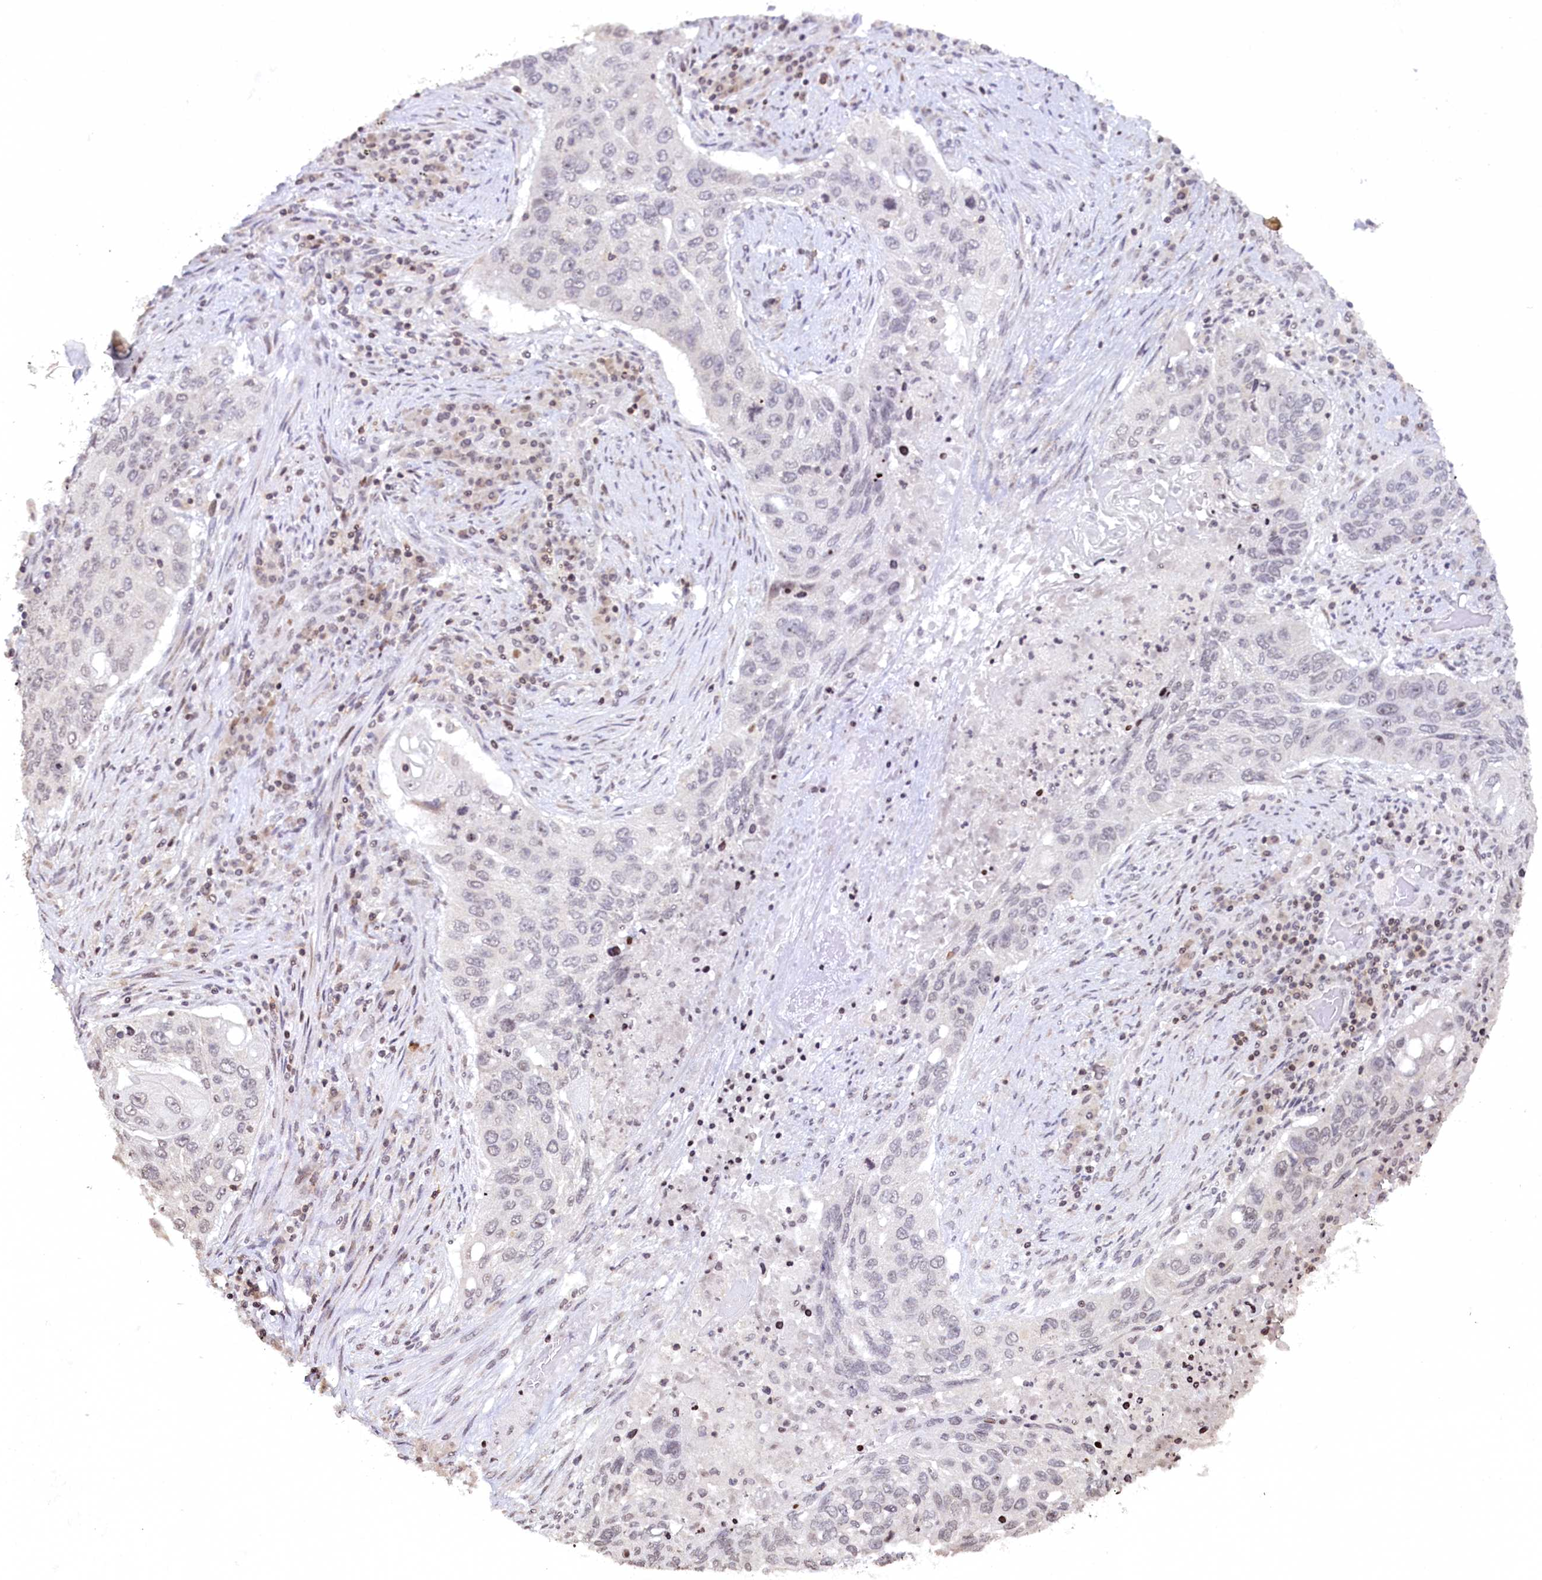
{"staining": {"intensity": "negative", "quantity": "none", "location": "none"}, "tissue": "lung cancer", "cell_type": "Tumor cells", "image_type": "cancer", "snomed": [{"axis": "morphology", "description": "Squamous cell carcinoma, NOS"}, {"axis": "topography", "description": "Lung"}], "caption": "The photomicrograph shows no significant expression in tumor cells of lung squamous cell carcinoma.", "gene": "FYB1", "patient": {"sex": "female", "age": 63}}